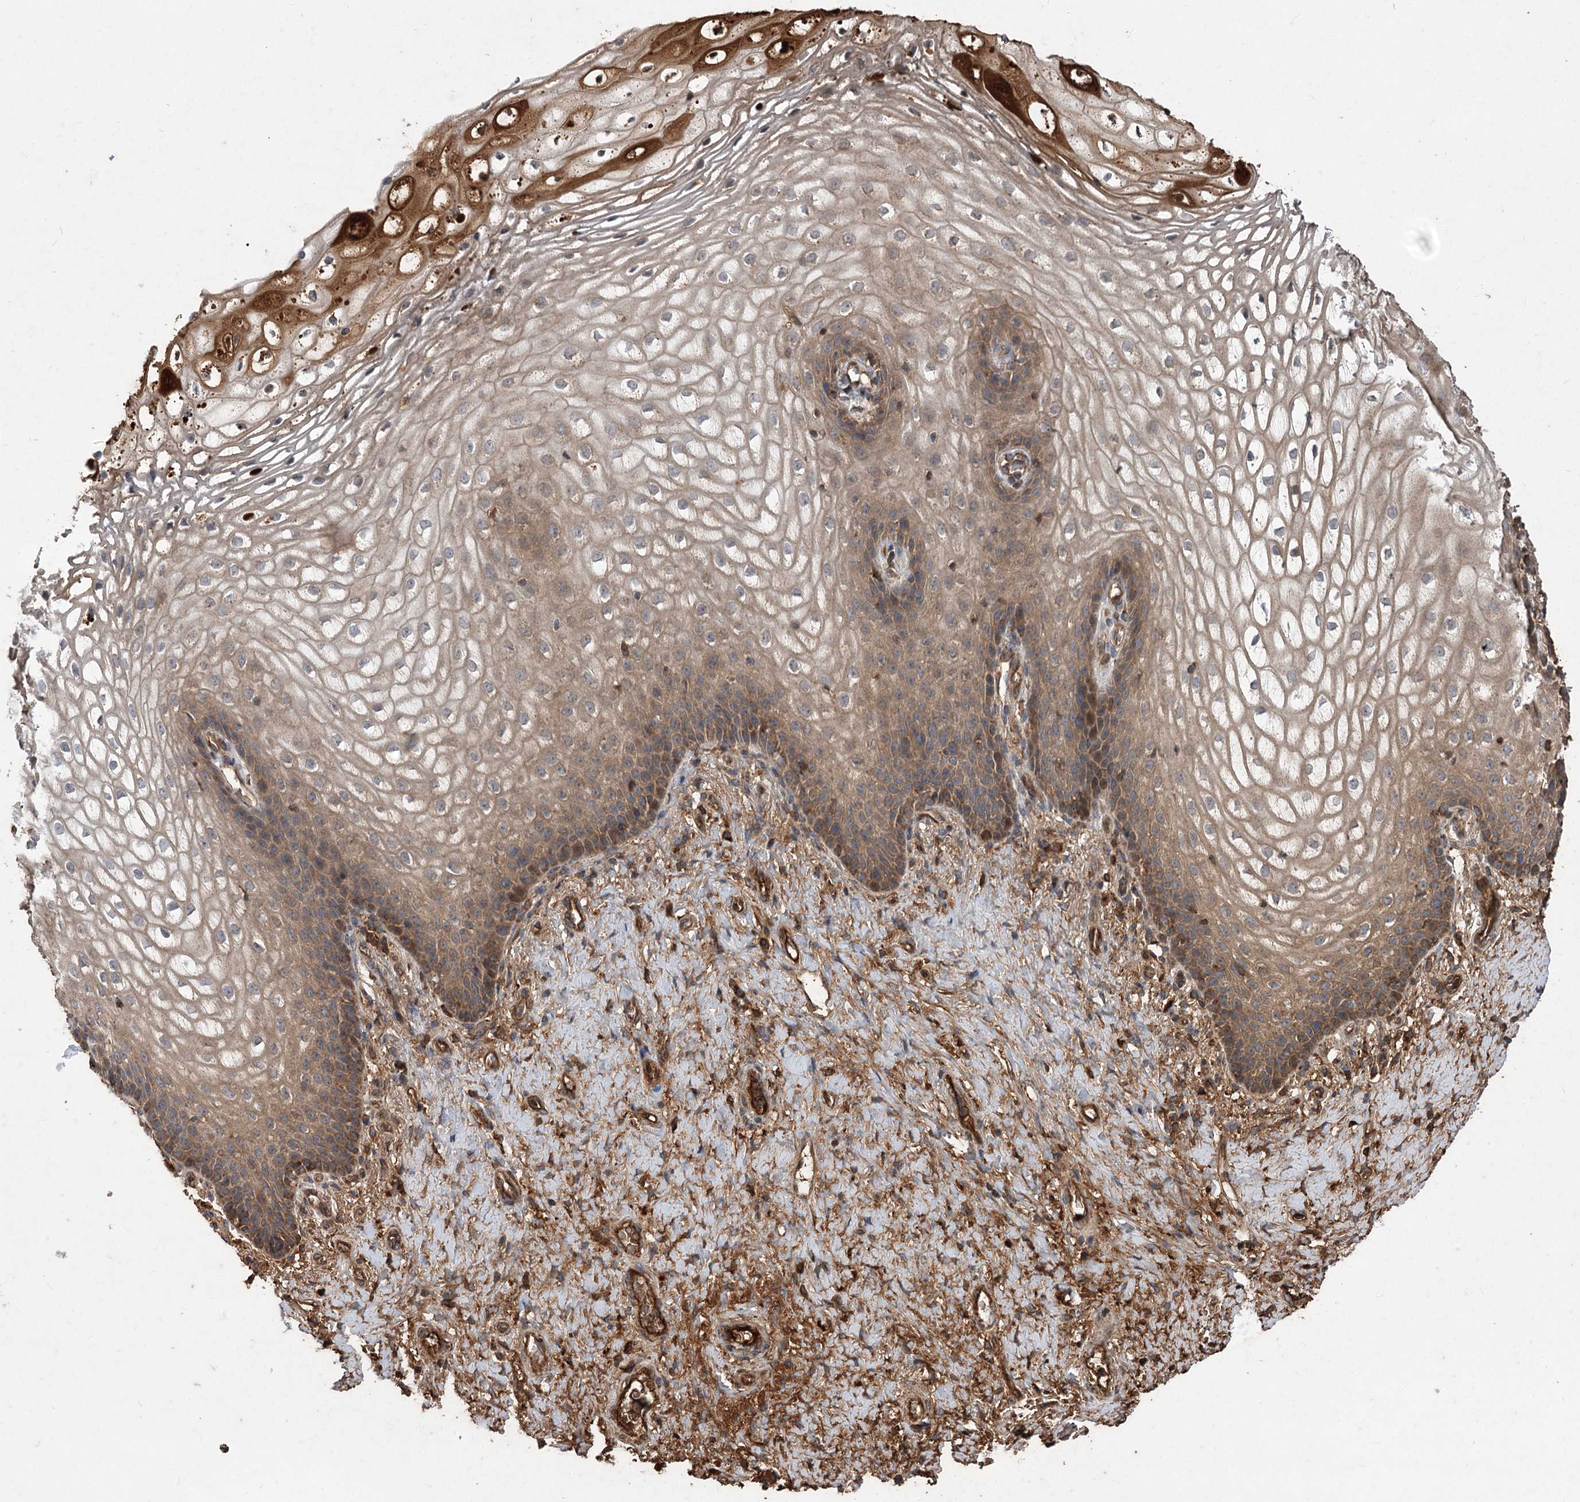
{"staining": {"intensity": "moderate", "quantity": ">75%", "location": "cytoplasmic/membranous"}, "tissue": "vagina", "cell_type": "Squamous epithelial cells", "image_type": "normal", "snomed": [{"axis": "morphology", "description": "Normal tissue, NOS"}, {"axis": "topography", "description": "Vagina"}], "caption": "Immunohistochemistry staining of benign vagina, which exhibits medium levels of moderate cytoplasmic/membranous staining in about >75% of squamous epithelial cells indicating moderate cytoplasmic/membranous protein positivity. The staining was performed using DAB (brown) for protein detection and nuclei were counterstained in hematoxylin (blue).", "gene": "RASSF3", "patient": {"sex": "female", "age": 60}}